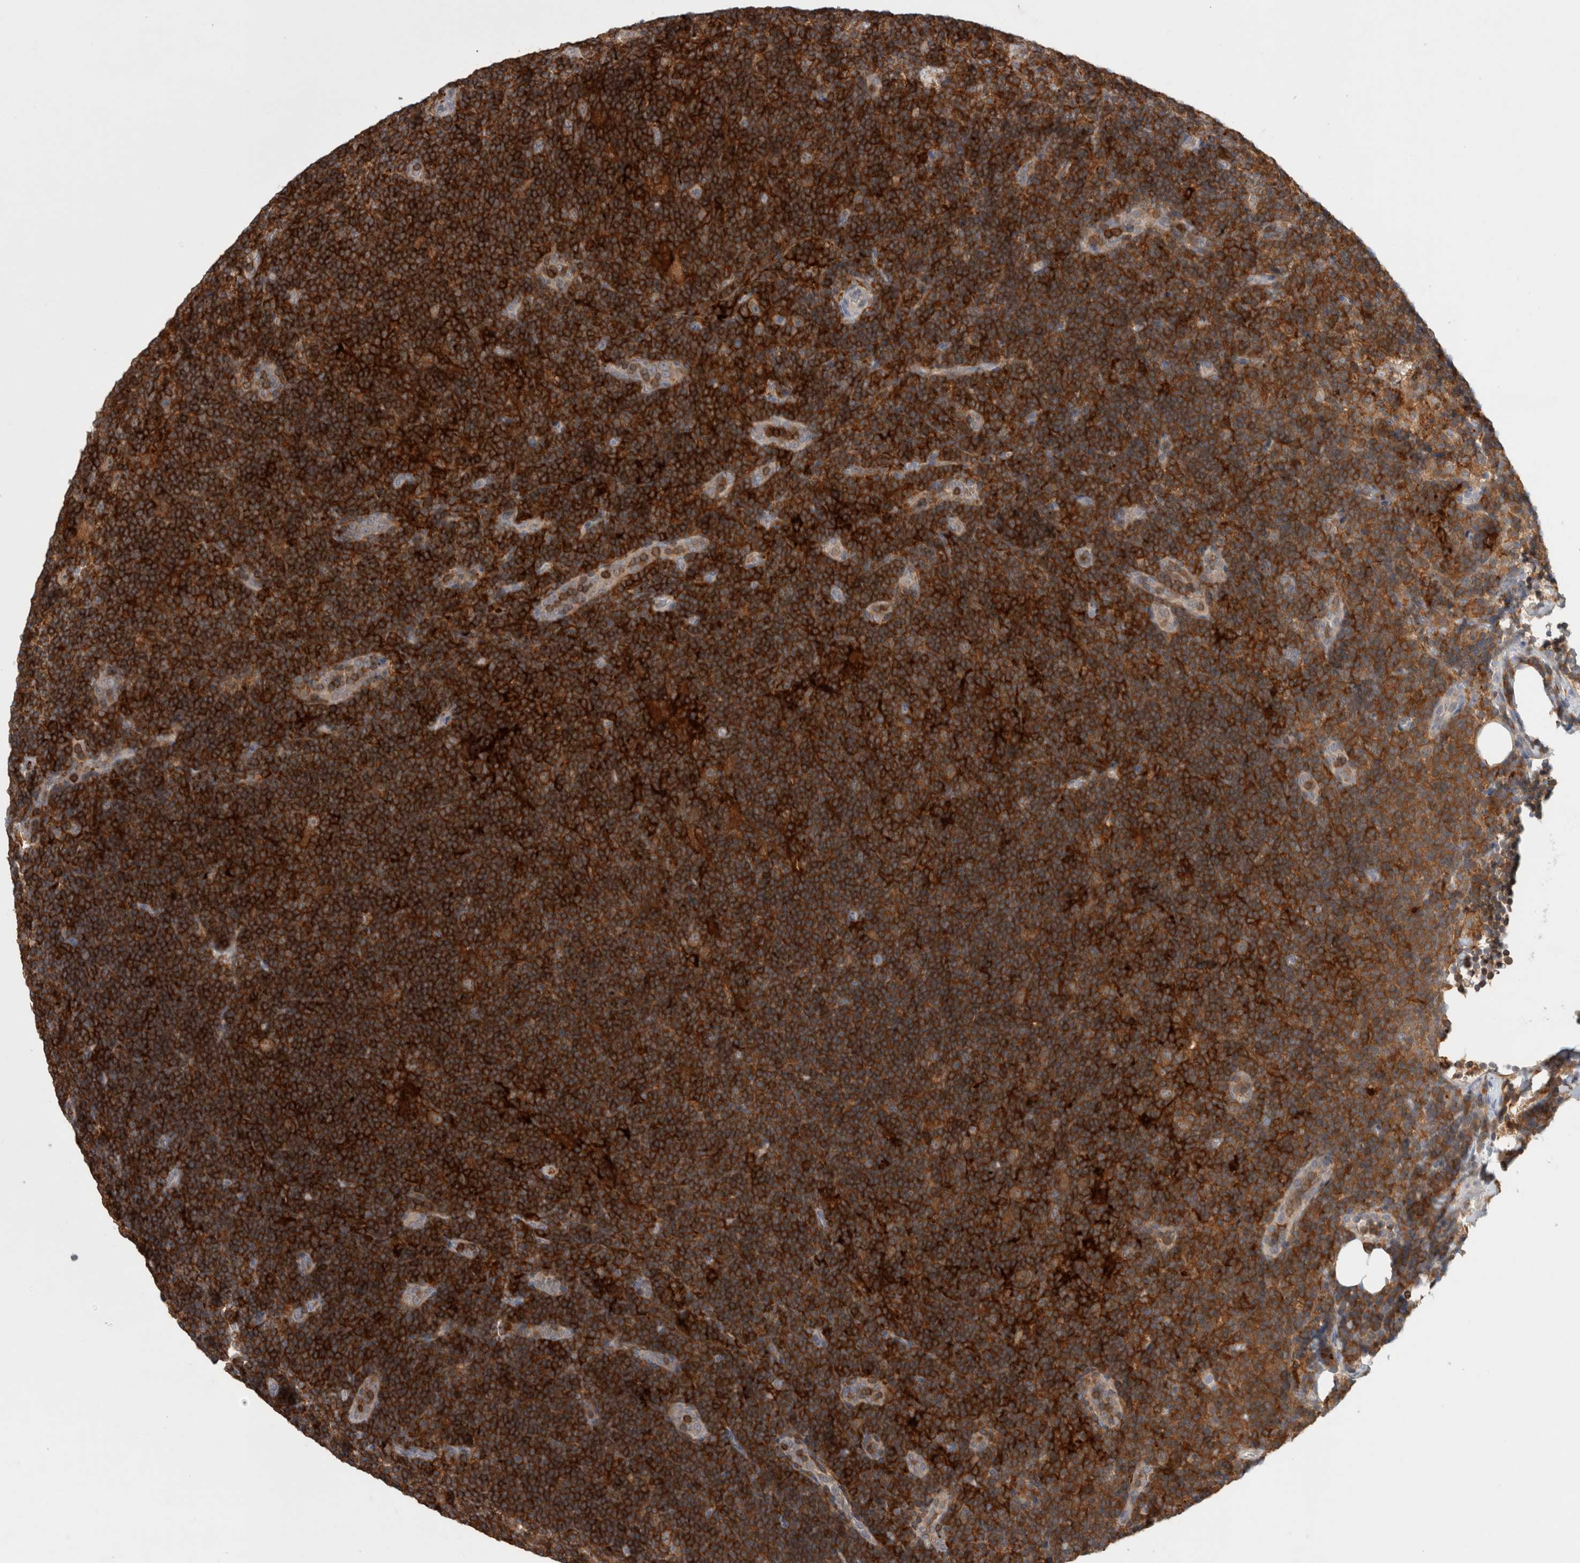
{"staining": {"intensity": "moderate", "quantity": ">75%", "location": "cytoplasmic/membranous"}, "tissue": "lymphoma", "cell_type": "Tumor cells", "image_type": "cancer", "snomed": [{"axis": "morphology", "description": "Hodgkin's disease, NOS"}, {"axis": "topography", "description": "Lymph node"}], "caption": "High-magnification brightfield microscopy of lymphoma stained with DAB (3,3'-diaminobenzidine) (brown) and counterstained with hematoxylin (blue). tumor cells exhibit moderate cytoplasmic/membranous expression is present in approximately>75% of cells.", "gene": "GFRA2", "patient": {"sex": "female", "age": 57}}